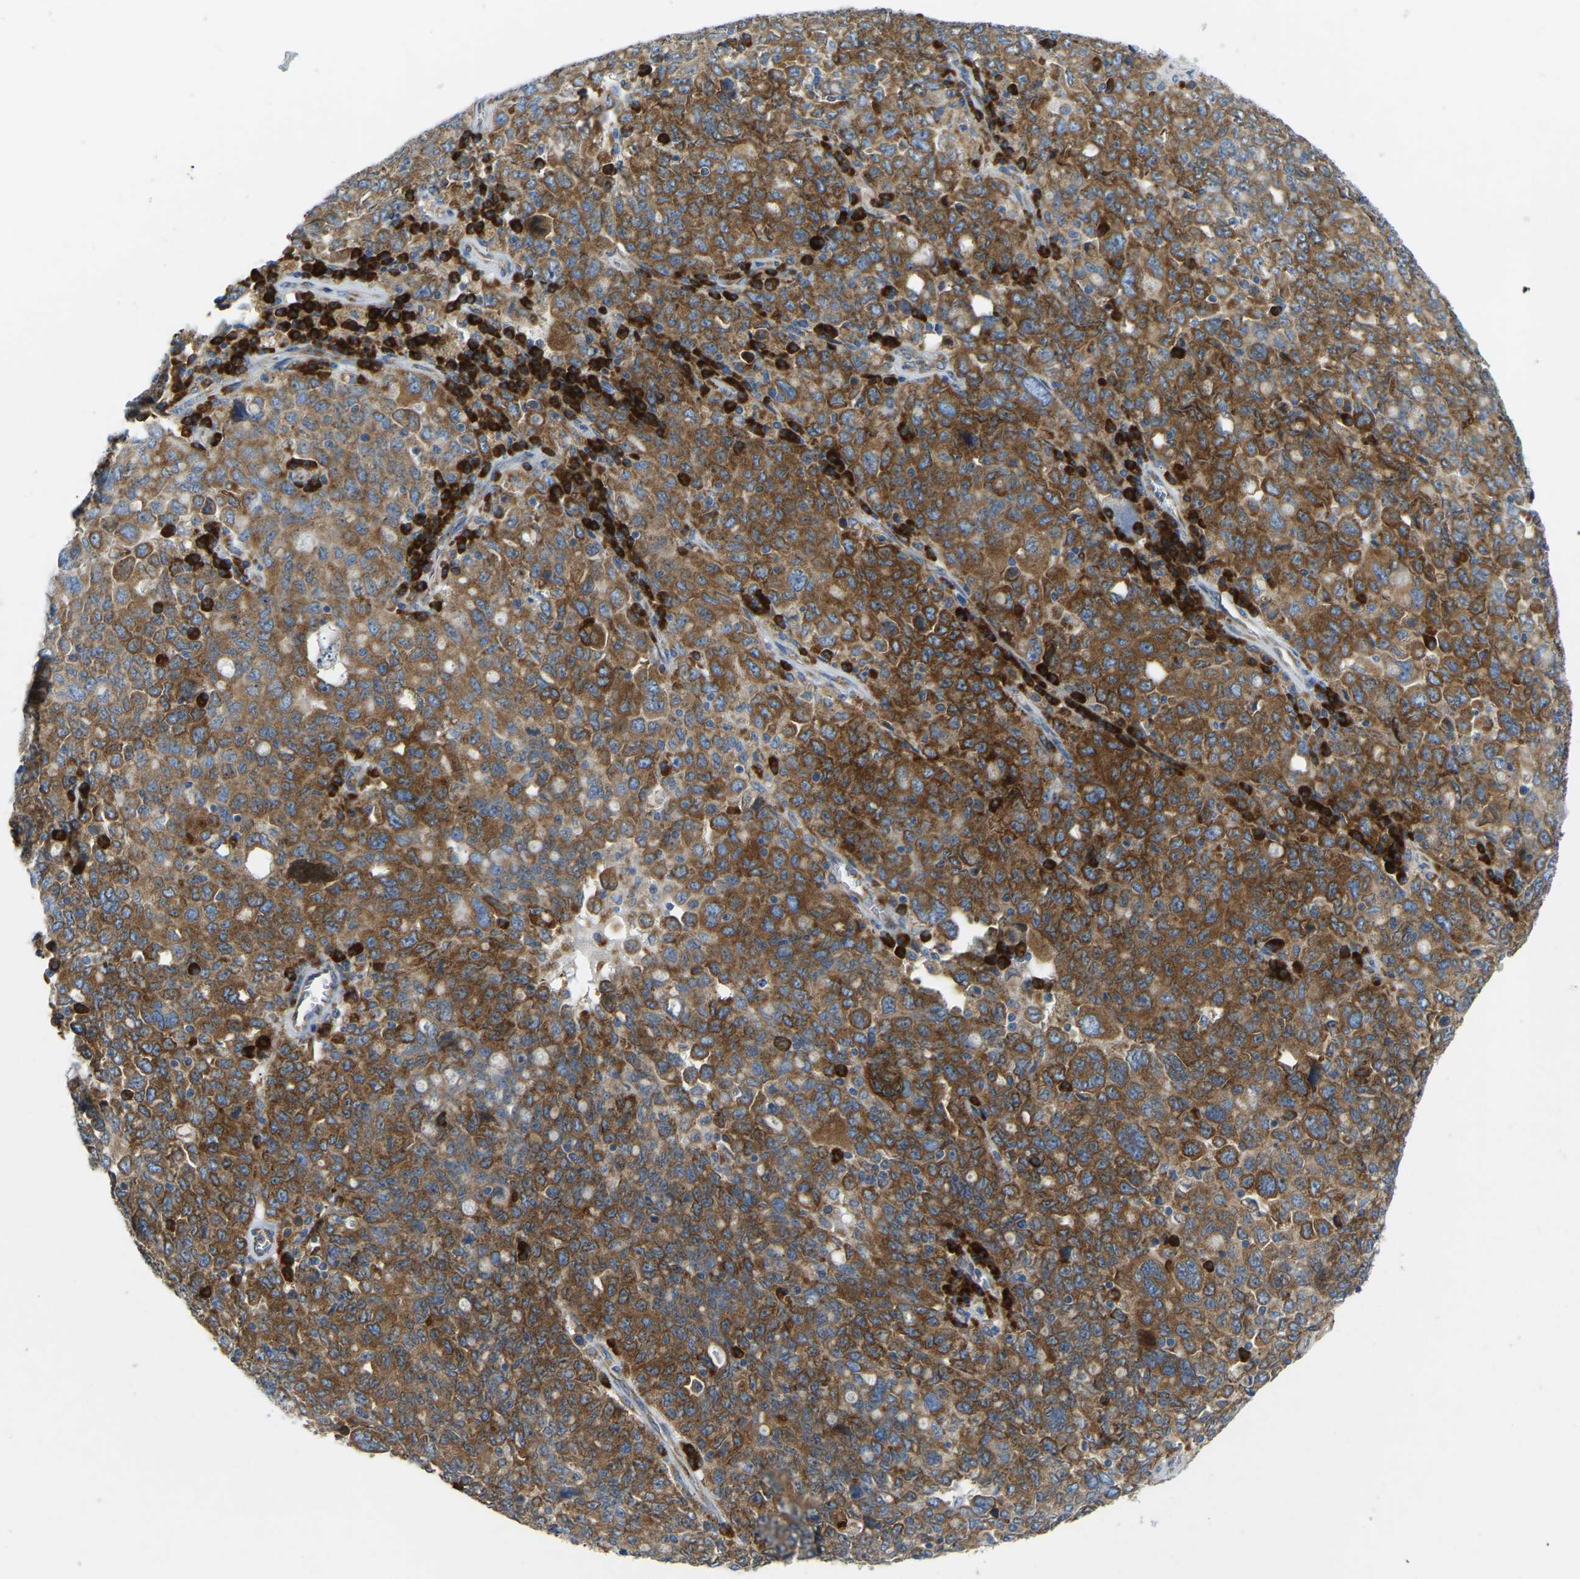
{"staining": {"intensity": "strong", "quantity": ">75%", "location": "cytoplasmic/membranous"}, "tissue": "ovarian cancer", "cell_type": "Tumor cells", "image_type": "cancer", "snomed": [{"axis": "morphology", "description": "Carcinoma, endometroid"}, {"axis": "topography", "description": "Ovary"}], "caption": "Protein expression analysis of endometroid carcinoma (ovarian) shows strong cytoplasmic/membranous staining in about >75% of tumor cells. The staining is performed using DAB (3,3'-diaminobenzidine) brown chromogen to label protein expression. The nuclei are counter-stained blue using hematoxylin.", "gene": "SND1", "patient": {"sex": "female", "age": 62}}